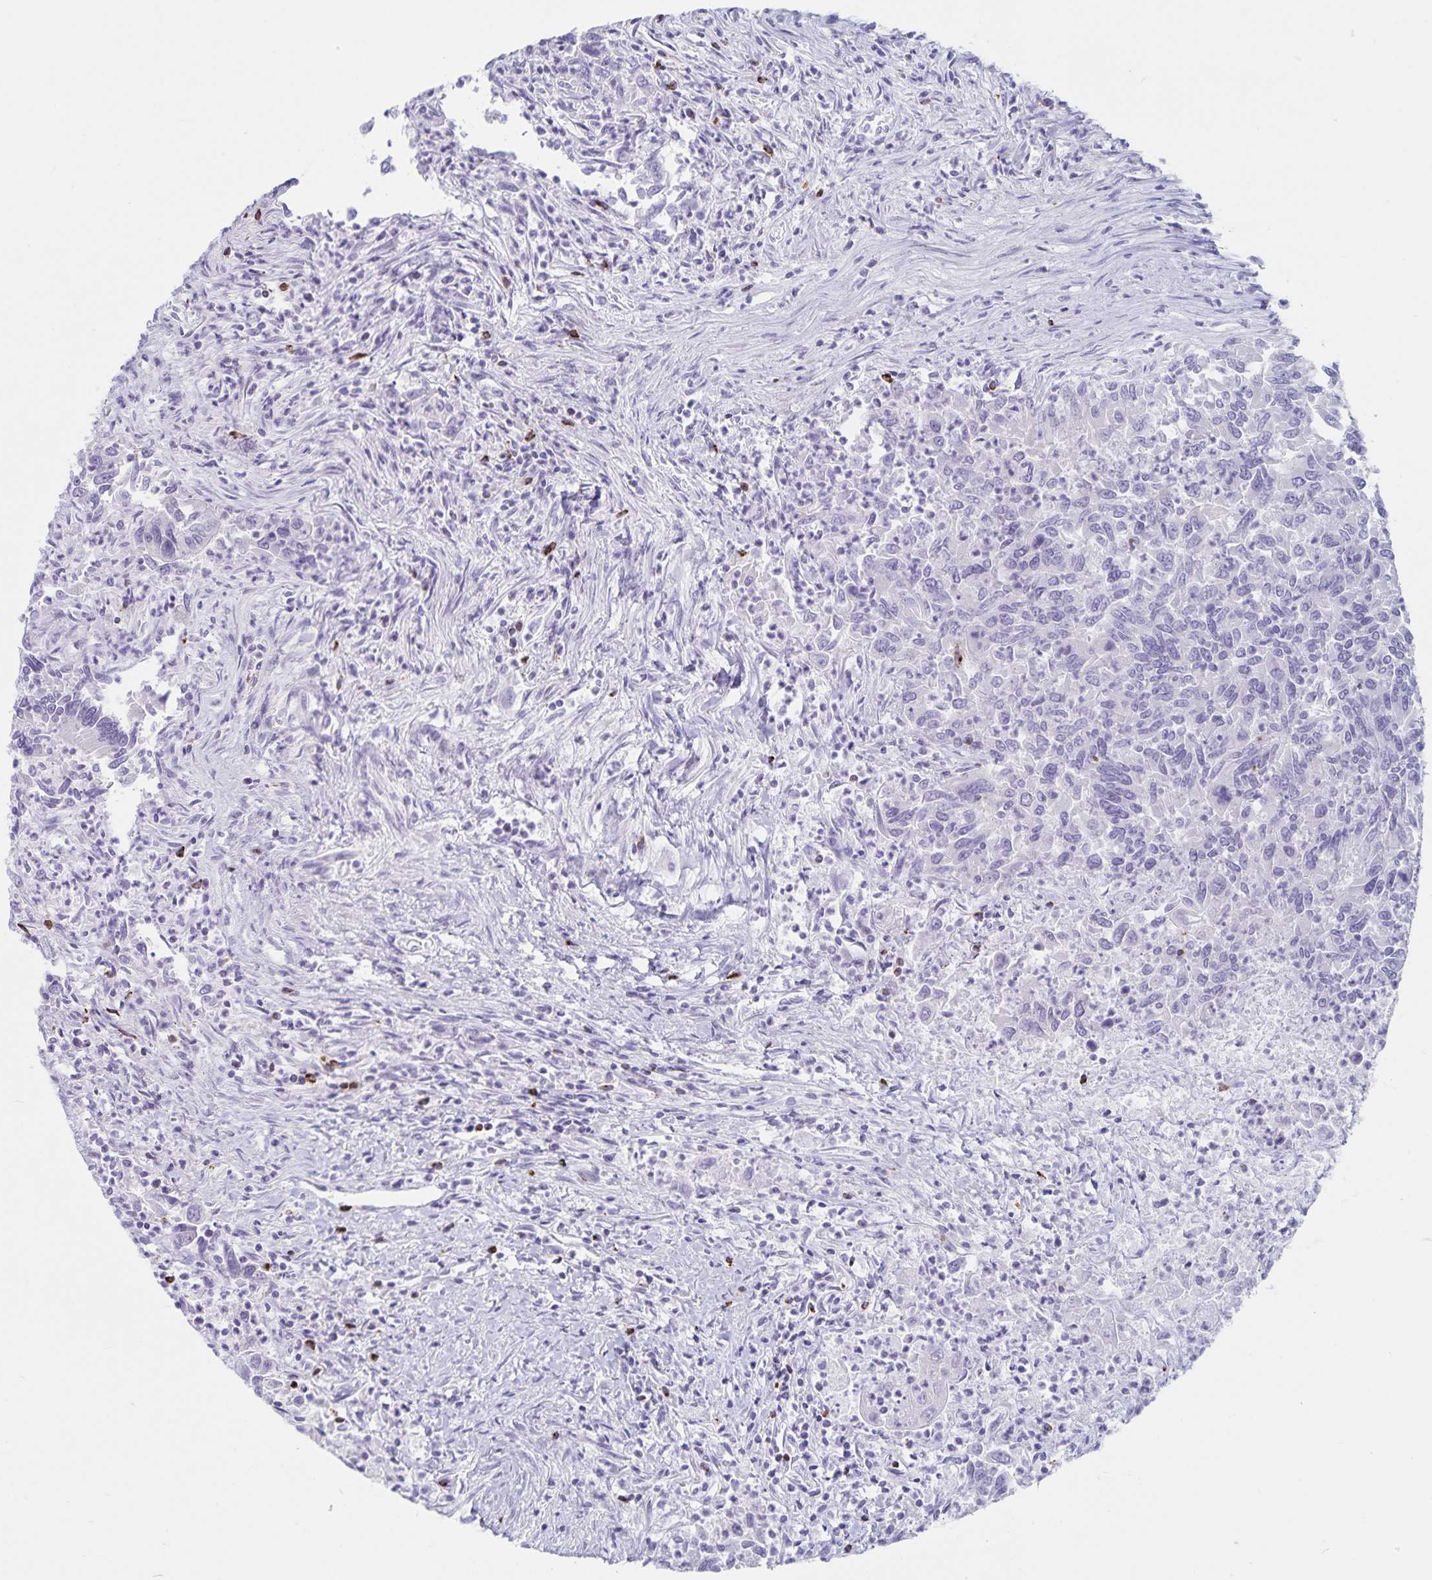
{"staining": {"intensity": "negative", "quantity": "none", "location": "none"}, "tissue": "colorectal cancer", "cell_type": "Tumor cells", "image_type": "cancer", "snomed": [{"axis": "morphology", "description": "Adenocarcinoma, NOS"}, {"axis": "topography", "description": "Colon"}], "caption": "Tumor cells show no significant positivity in colorectal cancer.", "gene": "GNLY", "patient": {"sex": "female", "age": 67}}